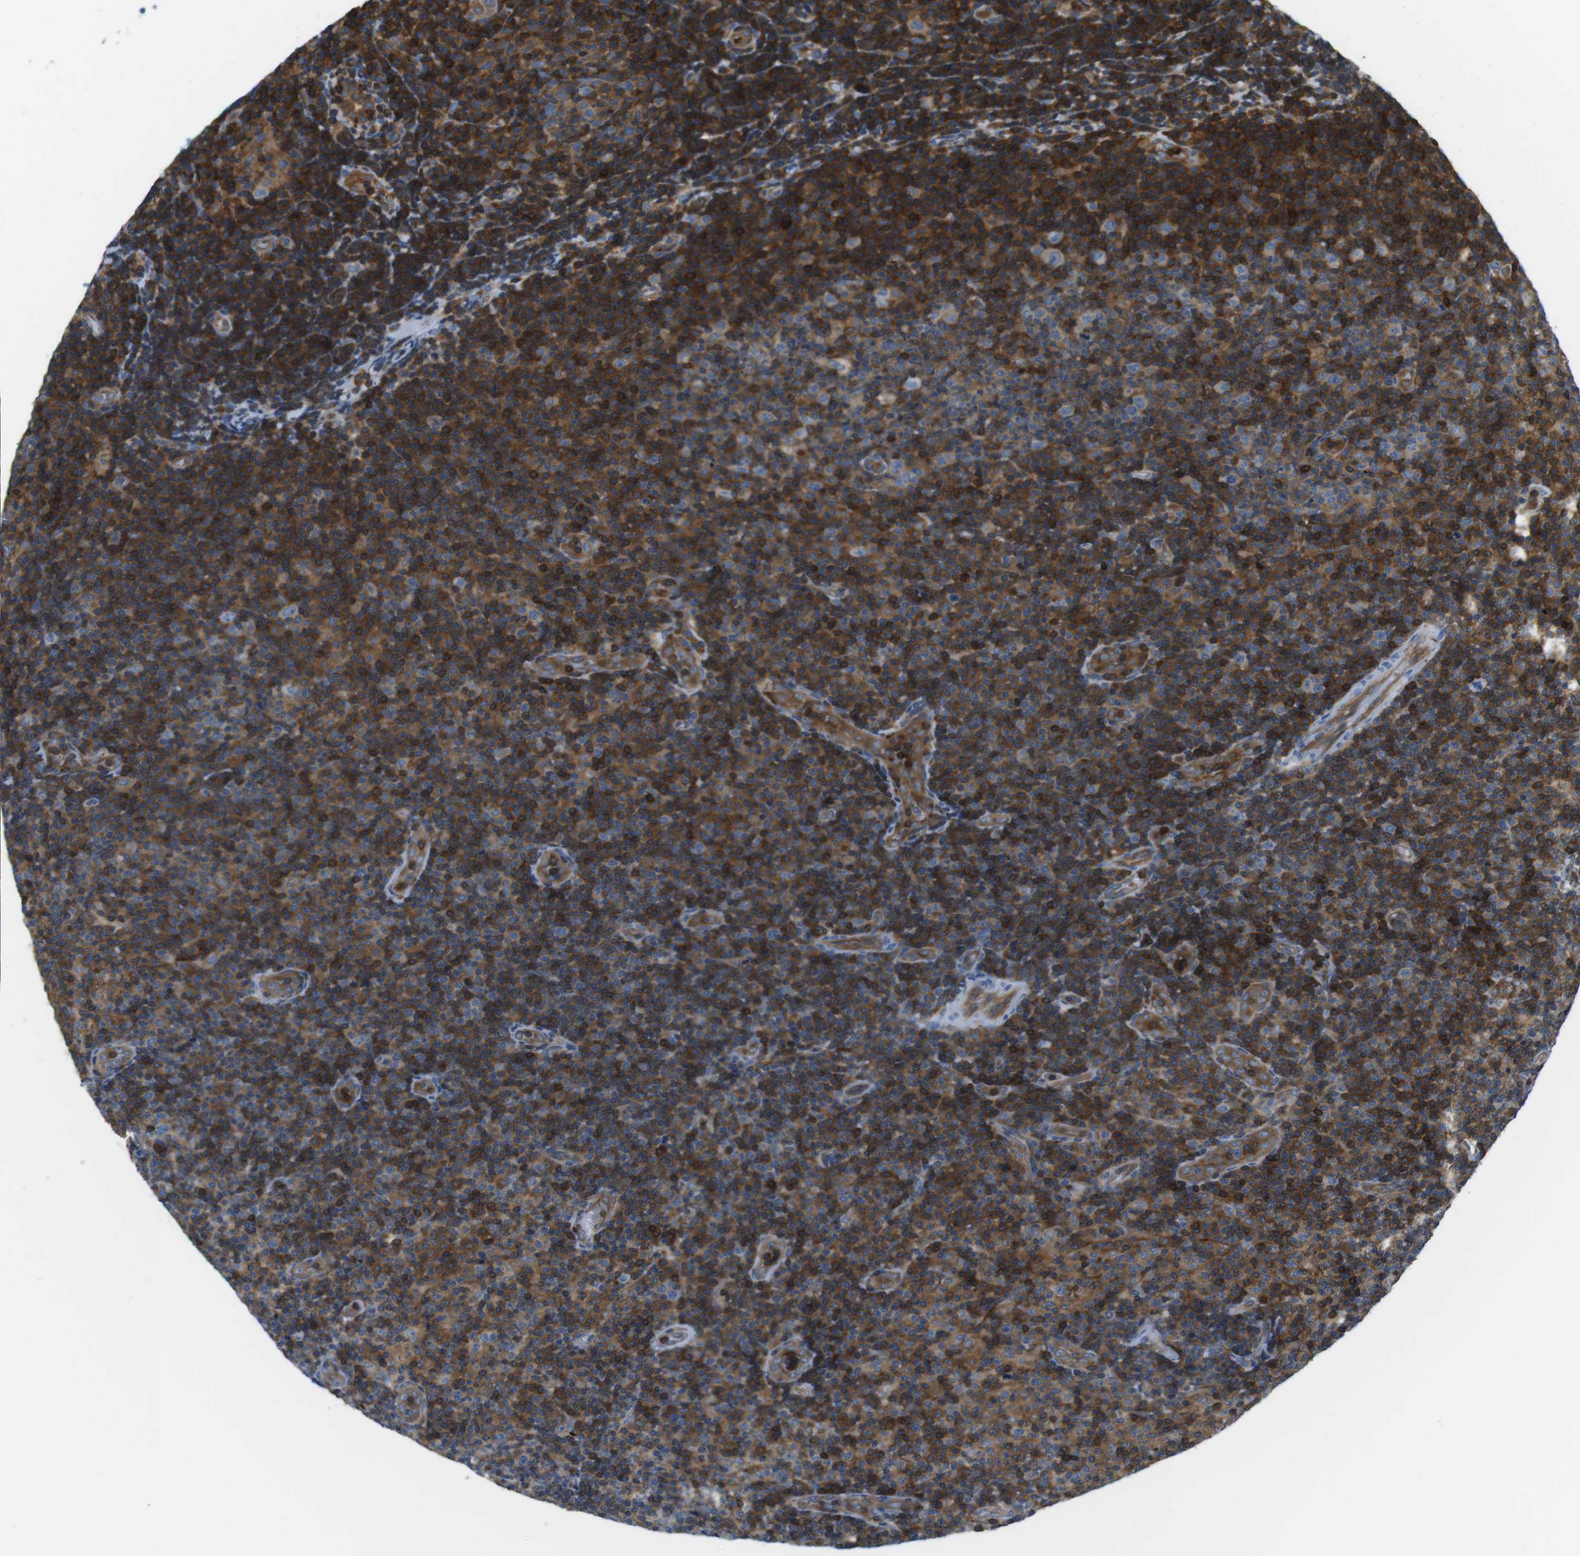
{"staining": {"intensity": "moderate", "quantity": ">75%", "location": "cytoplasmic/membranous"}, "tissue": "lymphoma", "cell_type": "Tumor cells", "image_type": "cancer", "snomed": [{"axis": "morphology", "description": "Malignant lymphoma, non-Hodgkin's type, Low grade"}, {"axis": "topography", "description": "Lymph node"}], "caption": "Brown immunohistochemical staining in malignant lymphoma, non-Hodgkin's type (low-grade) reveals moderate cytoplasmic/membranous positivity in about >75% of tumor cells.", "gene": "TES", "patient": {"sex": "male", "age": 83}}